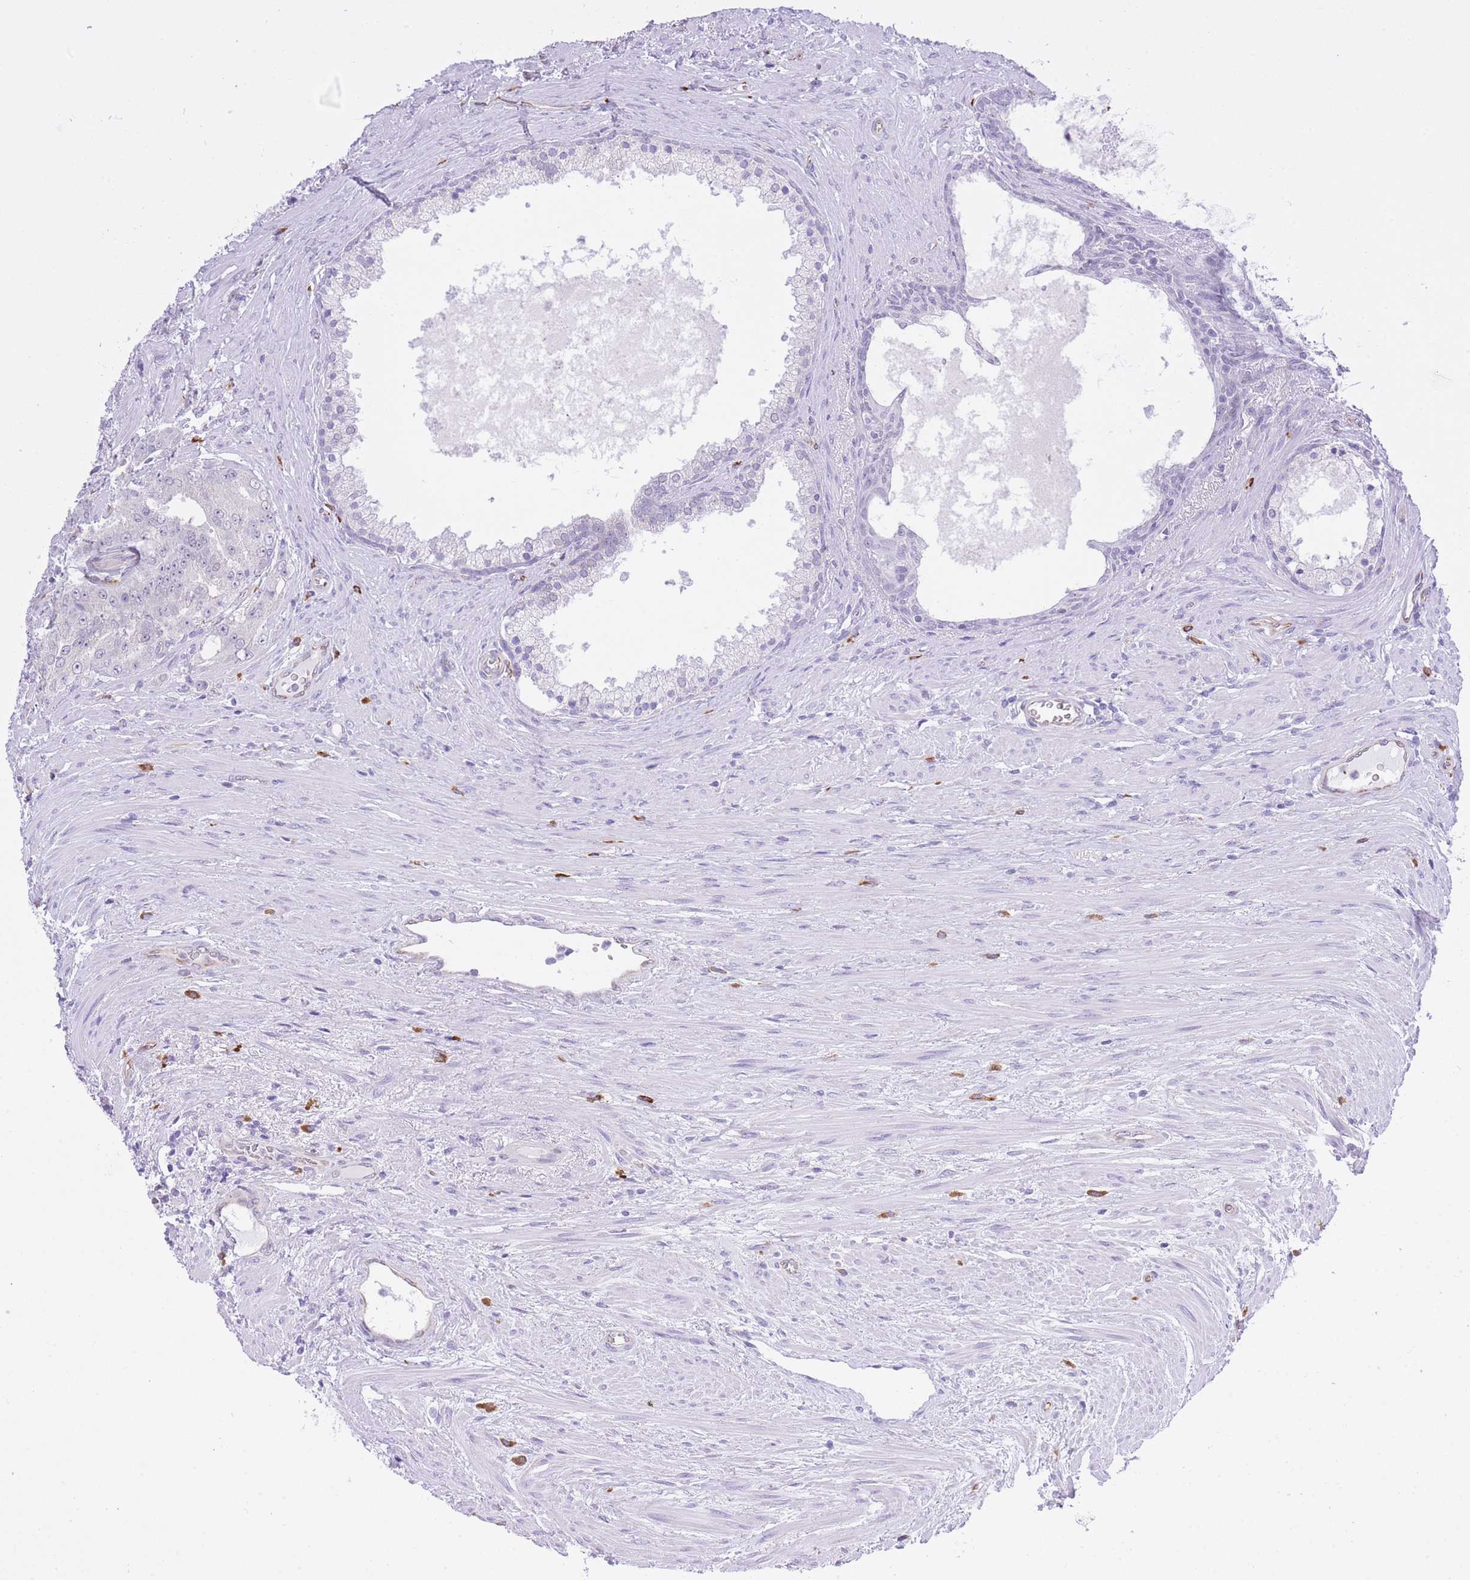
{"staining": {"intensity": "negative", "quantity": "none", "location": "none"}, "tissue": "prostate cancer", "cell_type": "Tumor cells", "image_type": "cancer", "snomed": [{"axis": "morphology", "description": "Adenocarcinoma, High grade"}, {"axis": "topography", "description": "Prostate"}], "caption": "This is a histopathology image of immunohistochemistry staining of prostate high-grade adenocarcinoma, which shows no positivity in tumor cells.", "gene": "MEIOSIN", "patient": {"sex": "male", "age": 69}}